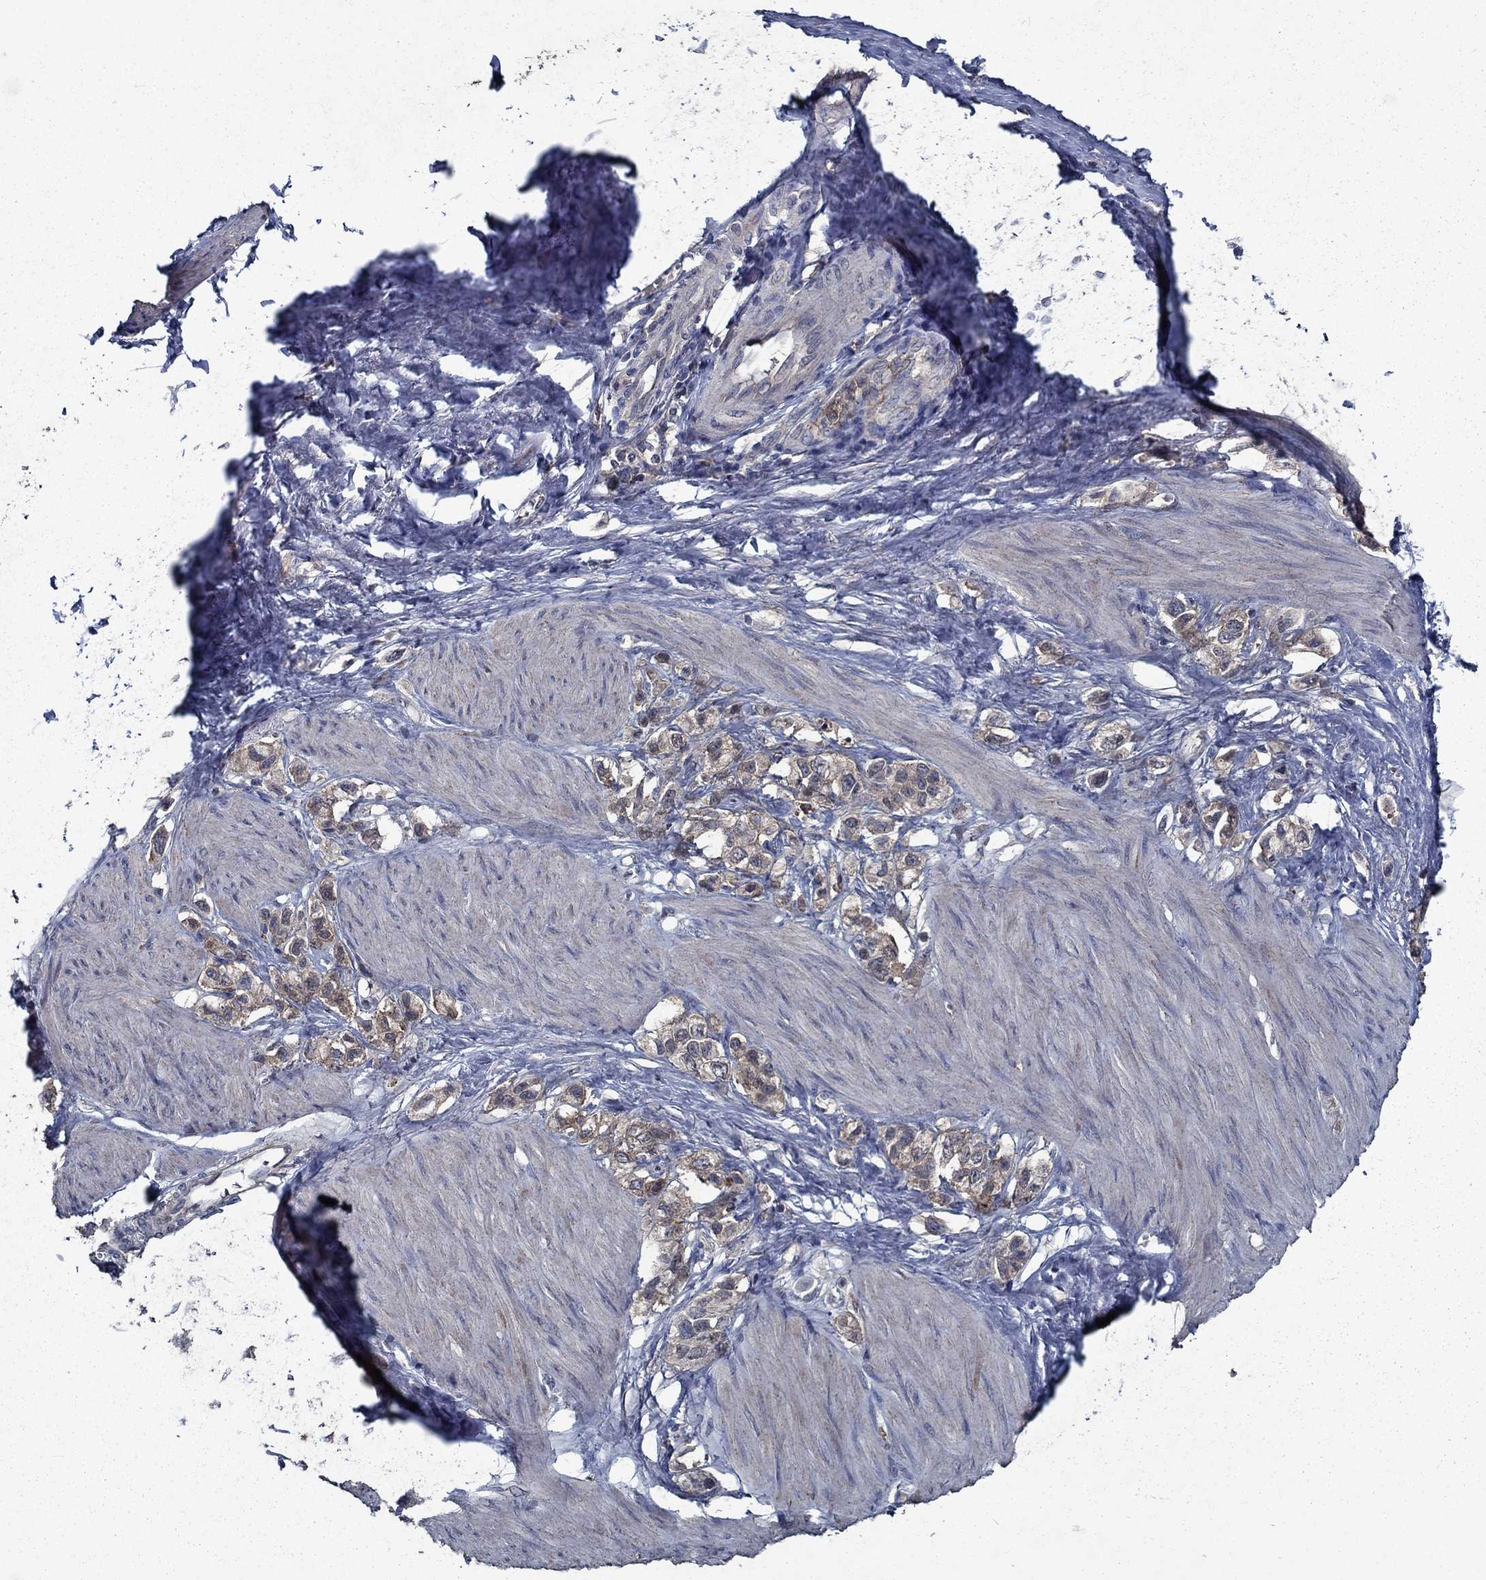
{"staining": {"intensity": "weak", "quantity": ">75%", "location": "cytoplasmic/membranous"}, "tissue": "stomach cancer", "cell_type": "Tumor cells", "image_type": "cancer", "snomed": [{"axis": "morphology", "description": "Normal tissue, NOS"}, {"axis": "morphology", "description": "Adenocarcinoma, NOS"}, {"axis": "morphology", "description": "Adenocarcinoma, High grade"}, {"axis": "topography", "description": "Stomach, upper"}, {"axis": "topography", "description": "Stomach"}], "caption": "This is a micrograph of immunohistochemistry (IHC) staining of stomach cancer, which shows weak staining in the cytoplasmic/membranous of tumor cells.", "gene": "SLC44A1", "patient": {"sex": "female", "age": 65}}